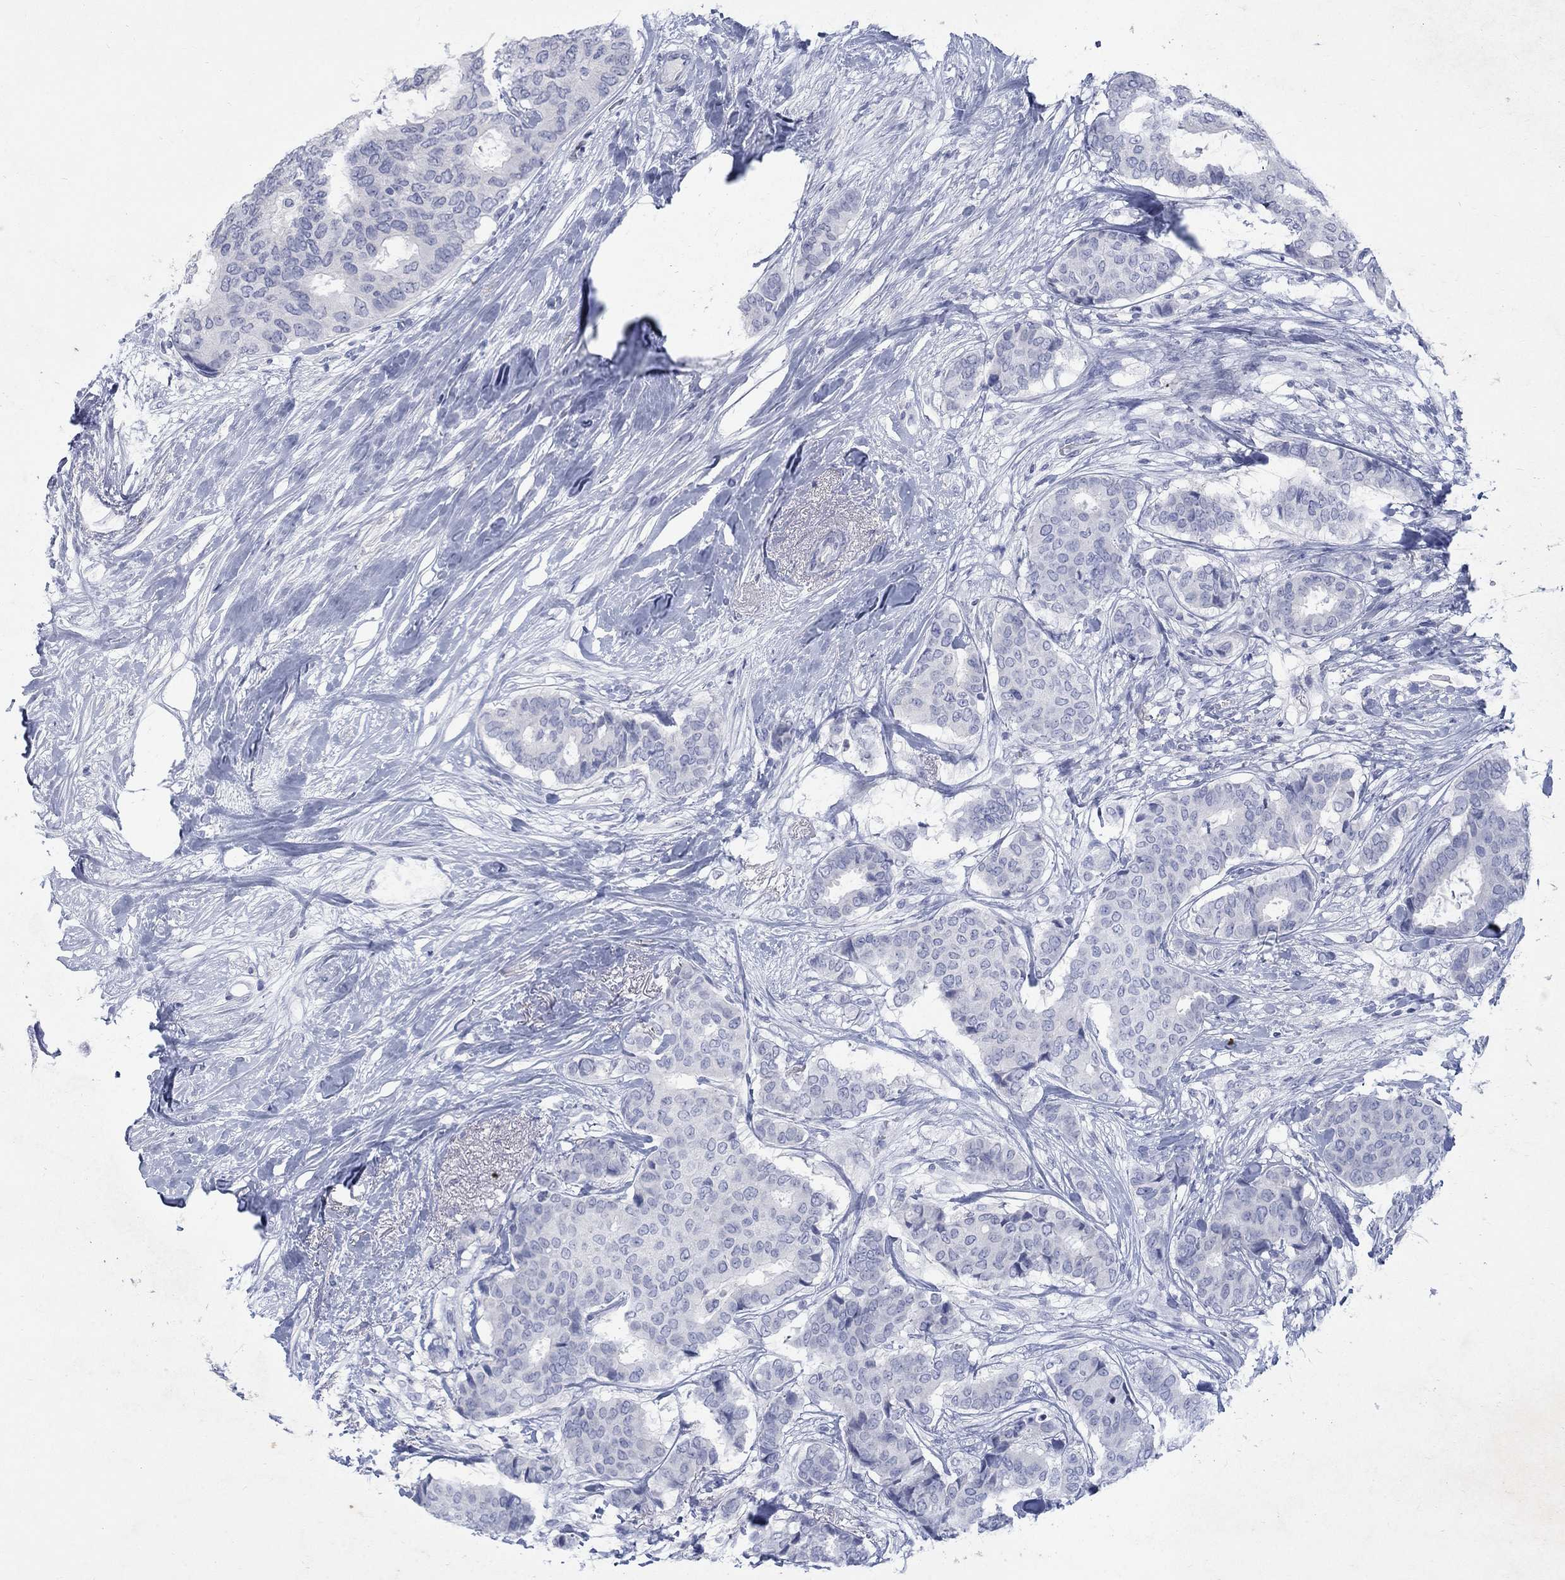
{"staining": {"intensity": "negative", "quantity": "none", "location": "none"}, "tissue": "breast cancer", "cell_type": "Tumor cells", "image_type": "cancer", "snomed": [{"axis": "morphology", "description": "Duct carcinoma"}, {"axis": "topography", "description": "Breast"}], "caption": "Invasive ductal carcinoma (breast) was stained to show a protein in brown. There is no significant positivity in tumor cells. (DAB (3,3'-diaminobenzidine) immunohistochemistry (IHC) with hematoxylin counter stain).", "gene": "RFTN2", "patient": {"sex": "female", "age": 75}}